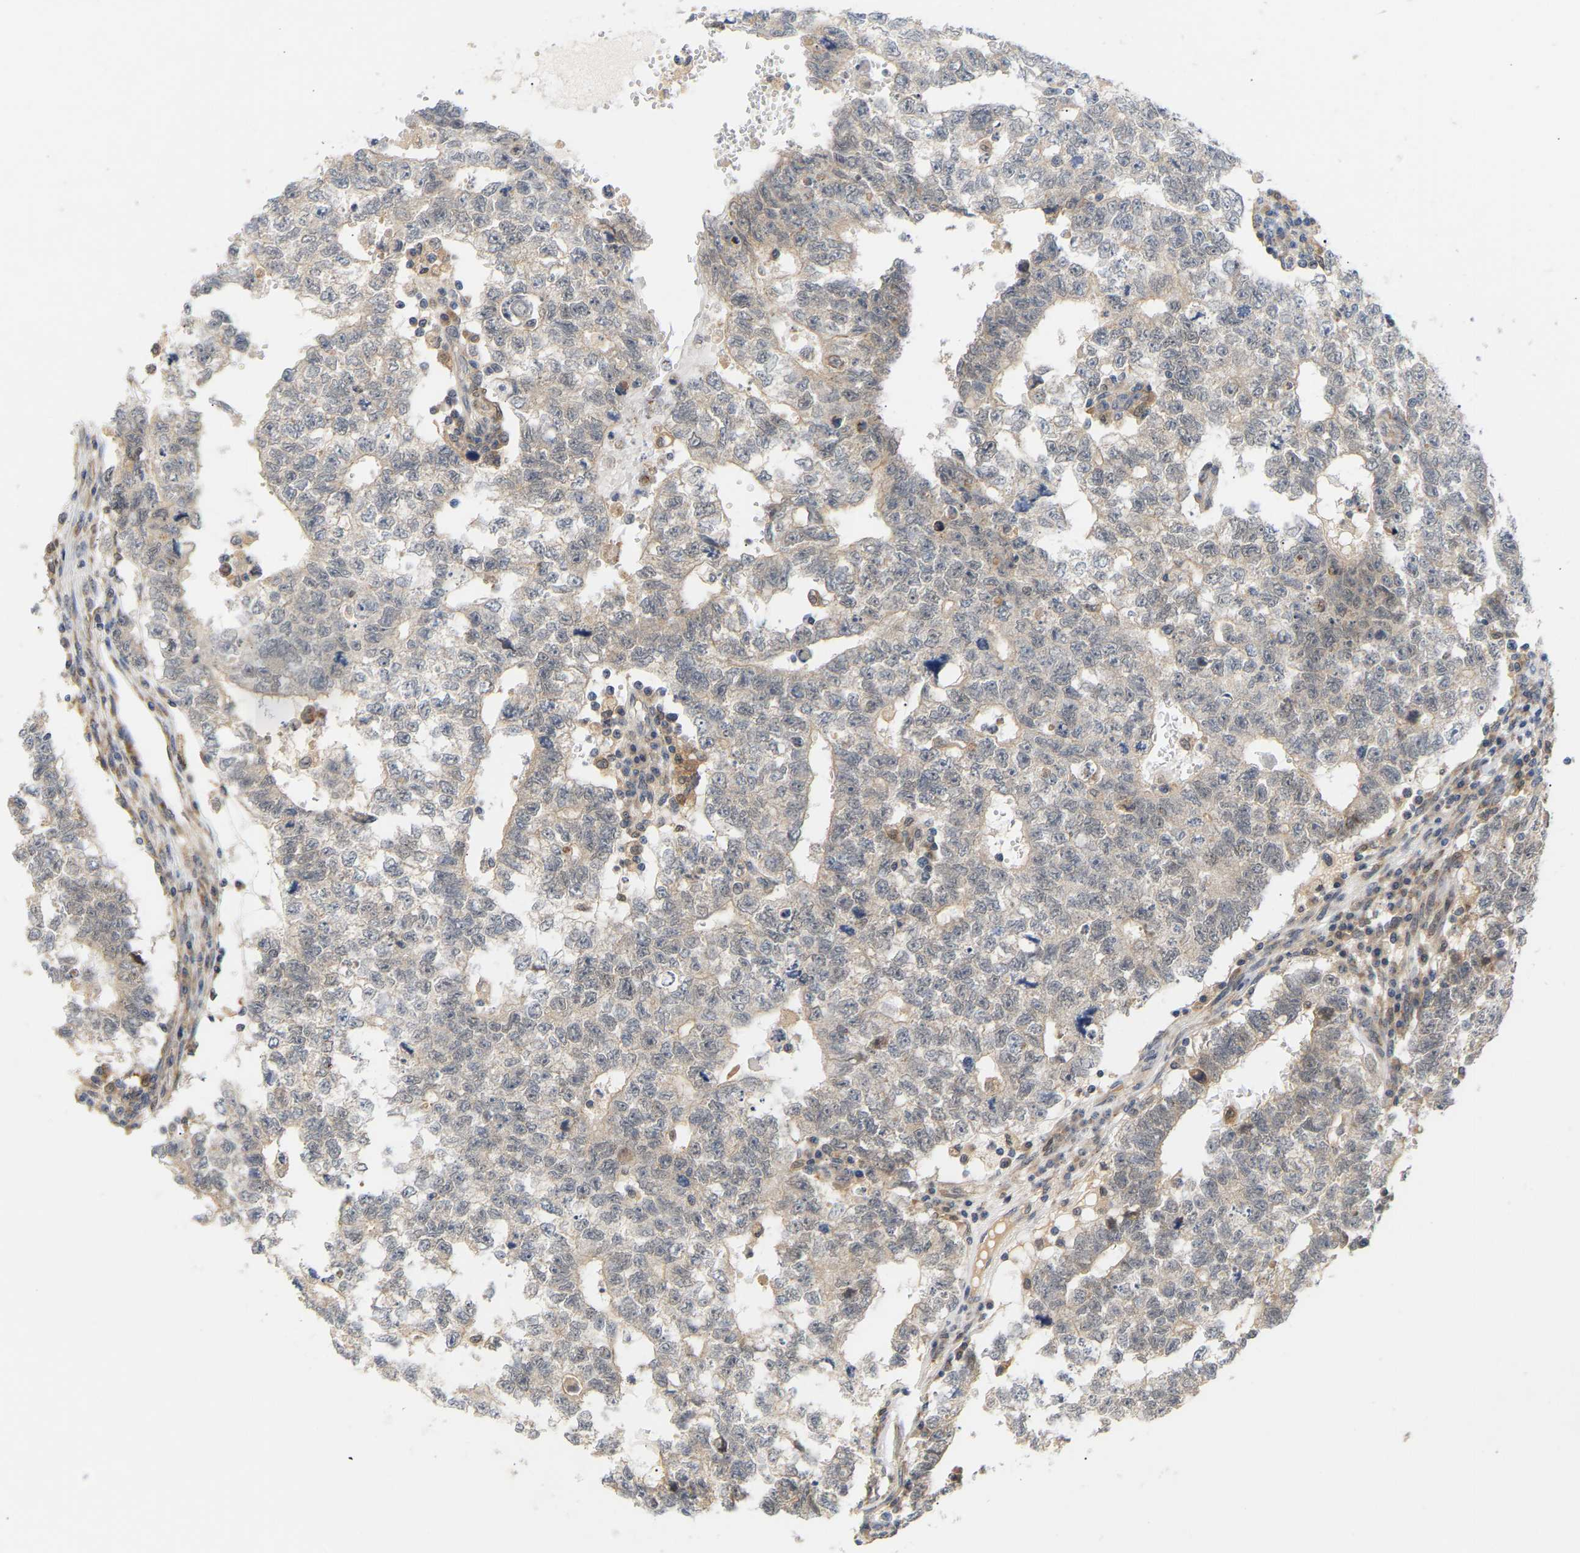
{"staining": {"intensity": "negative", "quantity": "none", "location": "none"}, "tissue": "testis cancer", "cell_type": "Tumor cells", "image_type": "cancer", "snomed": [{"axis": "morphology", "description": "Seminoma, NOS"}, {"axis": "morphology", "description": "Carcinoma, Embryonal, NOS"}, {"axis": "topography", "description": "Testis"}], "caption": "Immunohistochemistry (IHC) photomicrograph of testis seminoma stained for a protein (brown), which demonstrates no staining in tumor cells.", "gene": "TPMT", "patient": {"sex": "male", "age": 38}}